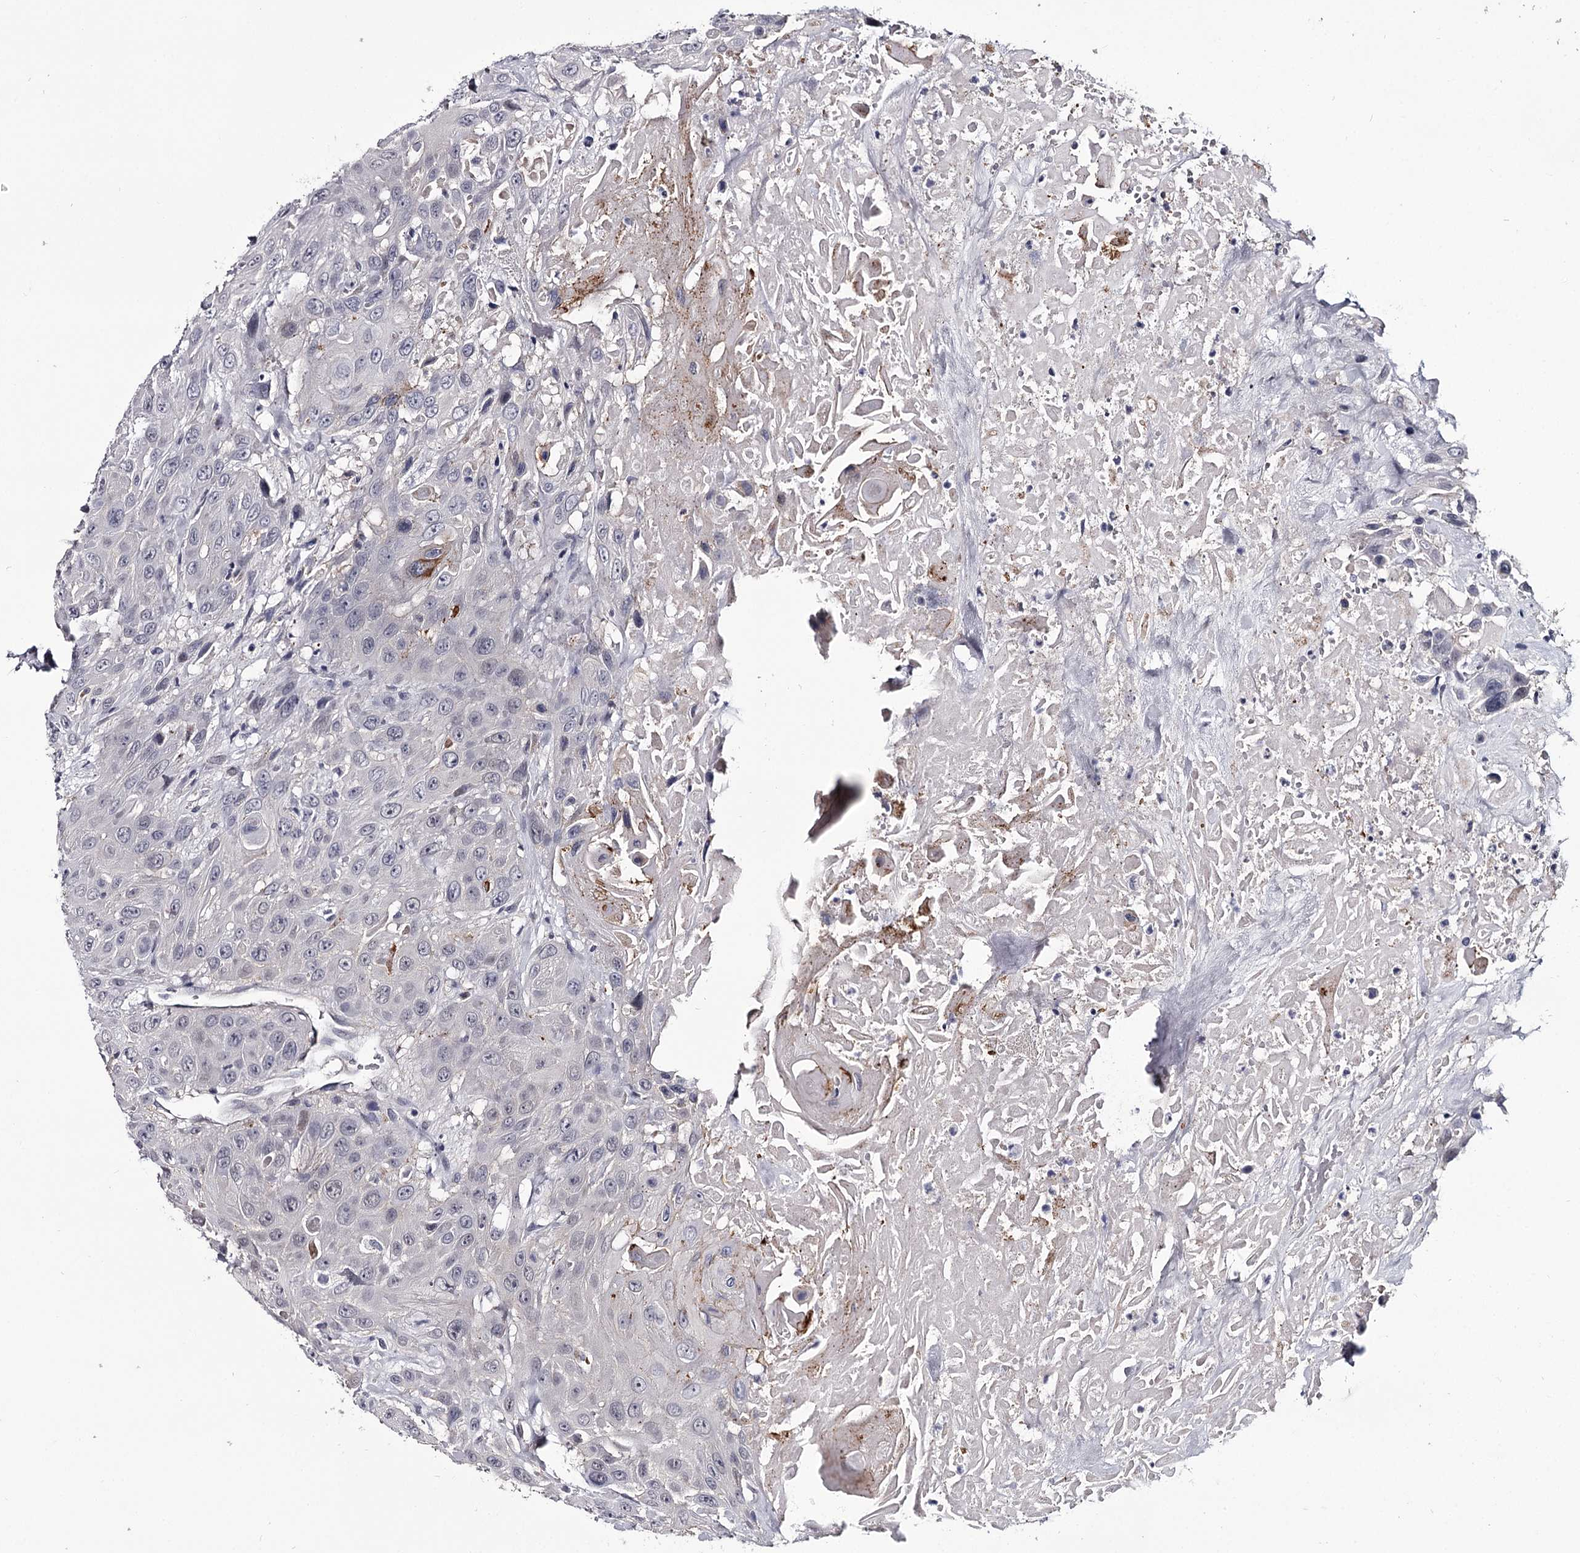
{"staining": {"intensity": "negative", "quantity": "none", "location": "none"}, "tissue": "head and neck cancer", "cell_type": "Tumor cells", "image_type": "cancer", "snomed": [{"axis": "morphology", "description": "Squamous cell carcinoma, NOS"}, {"axis": "topography", "description": "Head-Neck"}], "caption": "High magnification brightfield microscopy of head and neck cancer (squamous cell carcinoma) stained with DAB (brown) and counterstained with hematoxylin (blue): tumor cells show no significant positivity.", "gene": "OVOL2", "patient": {"sex": "male", "age": 81}}